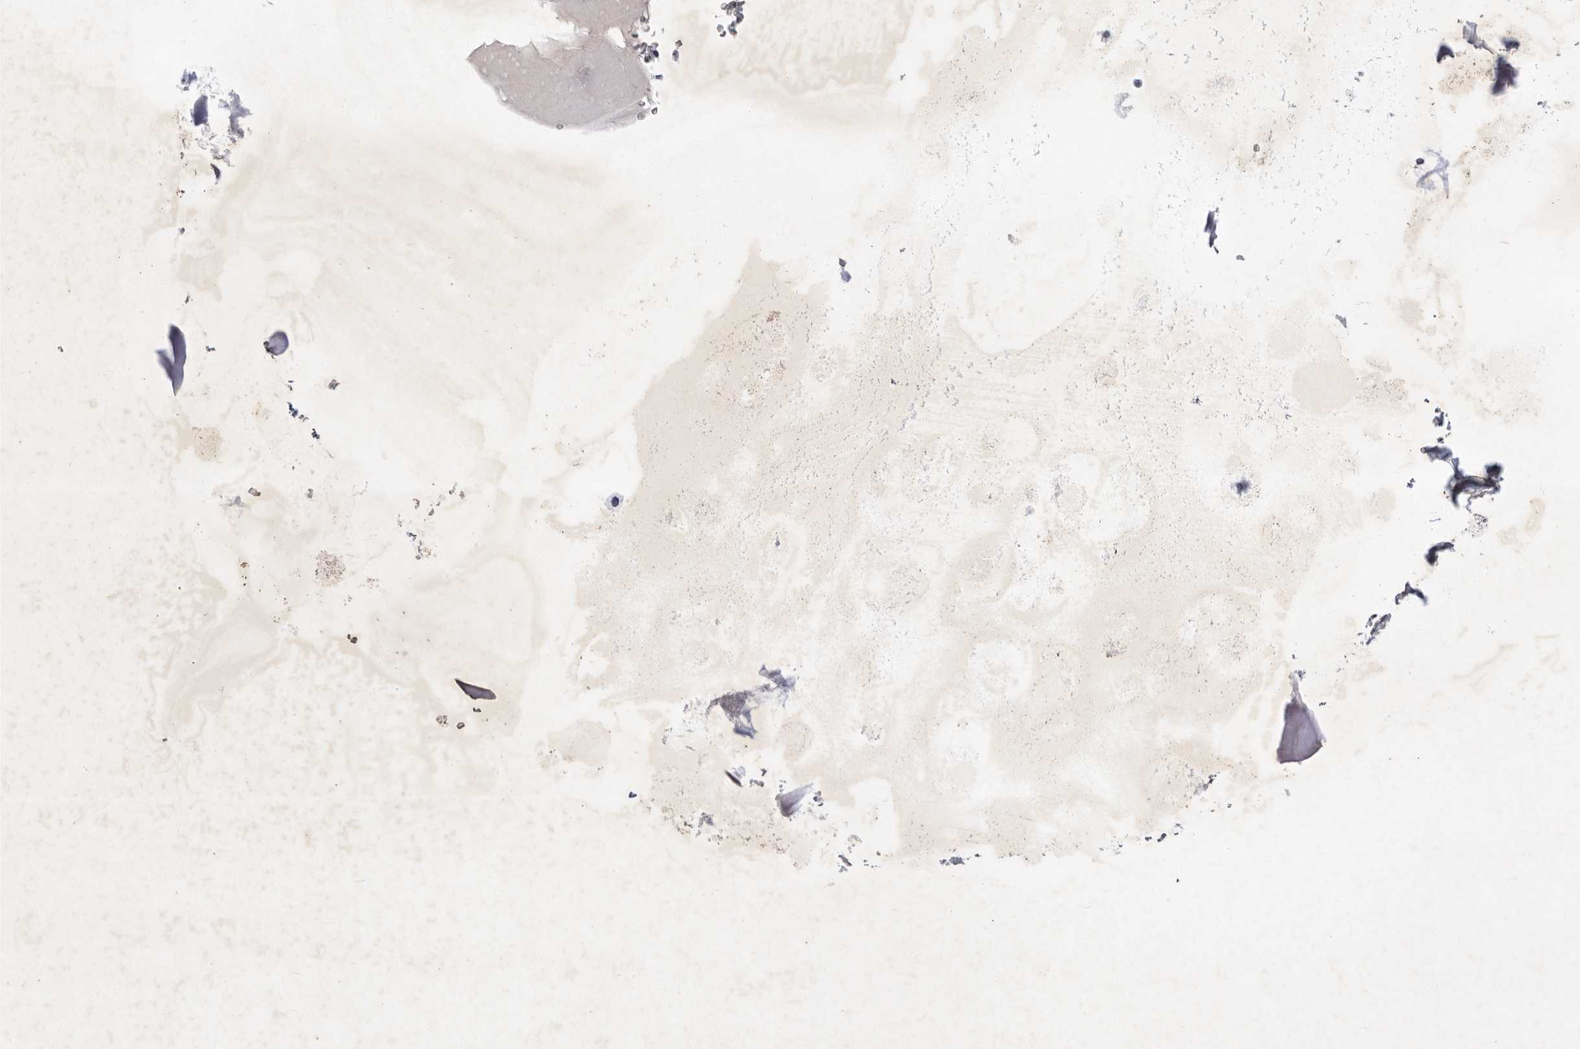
{"staining": {"intensity": "negative", "quantity": "none", "location": "none"}, "tissue": "bronchus", "cell_type": "Respiratory epithelial cells", "image_type": "normal", "snomed": [{"axis": "morphology", "description": "Normal tissue, NOS"}, {"axis": "topography", "description": "Cartilage tissue"}], "caption": "An IHC photomicrograph of normal bronchus is shown. There is no staining in respiratory epithelial cells of bronchus. Brightfield microscopy of immunohistochemistry (IHC) stained with DAB (3,3'-diaminobenzidine) (brown) and hematoxylin (blue), captured at high magnification.", "gene": "SIGLEC10", "patient": {"sex": "female", "age": 63}}